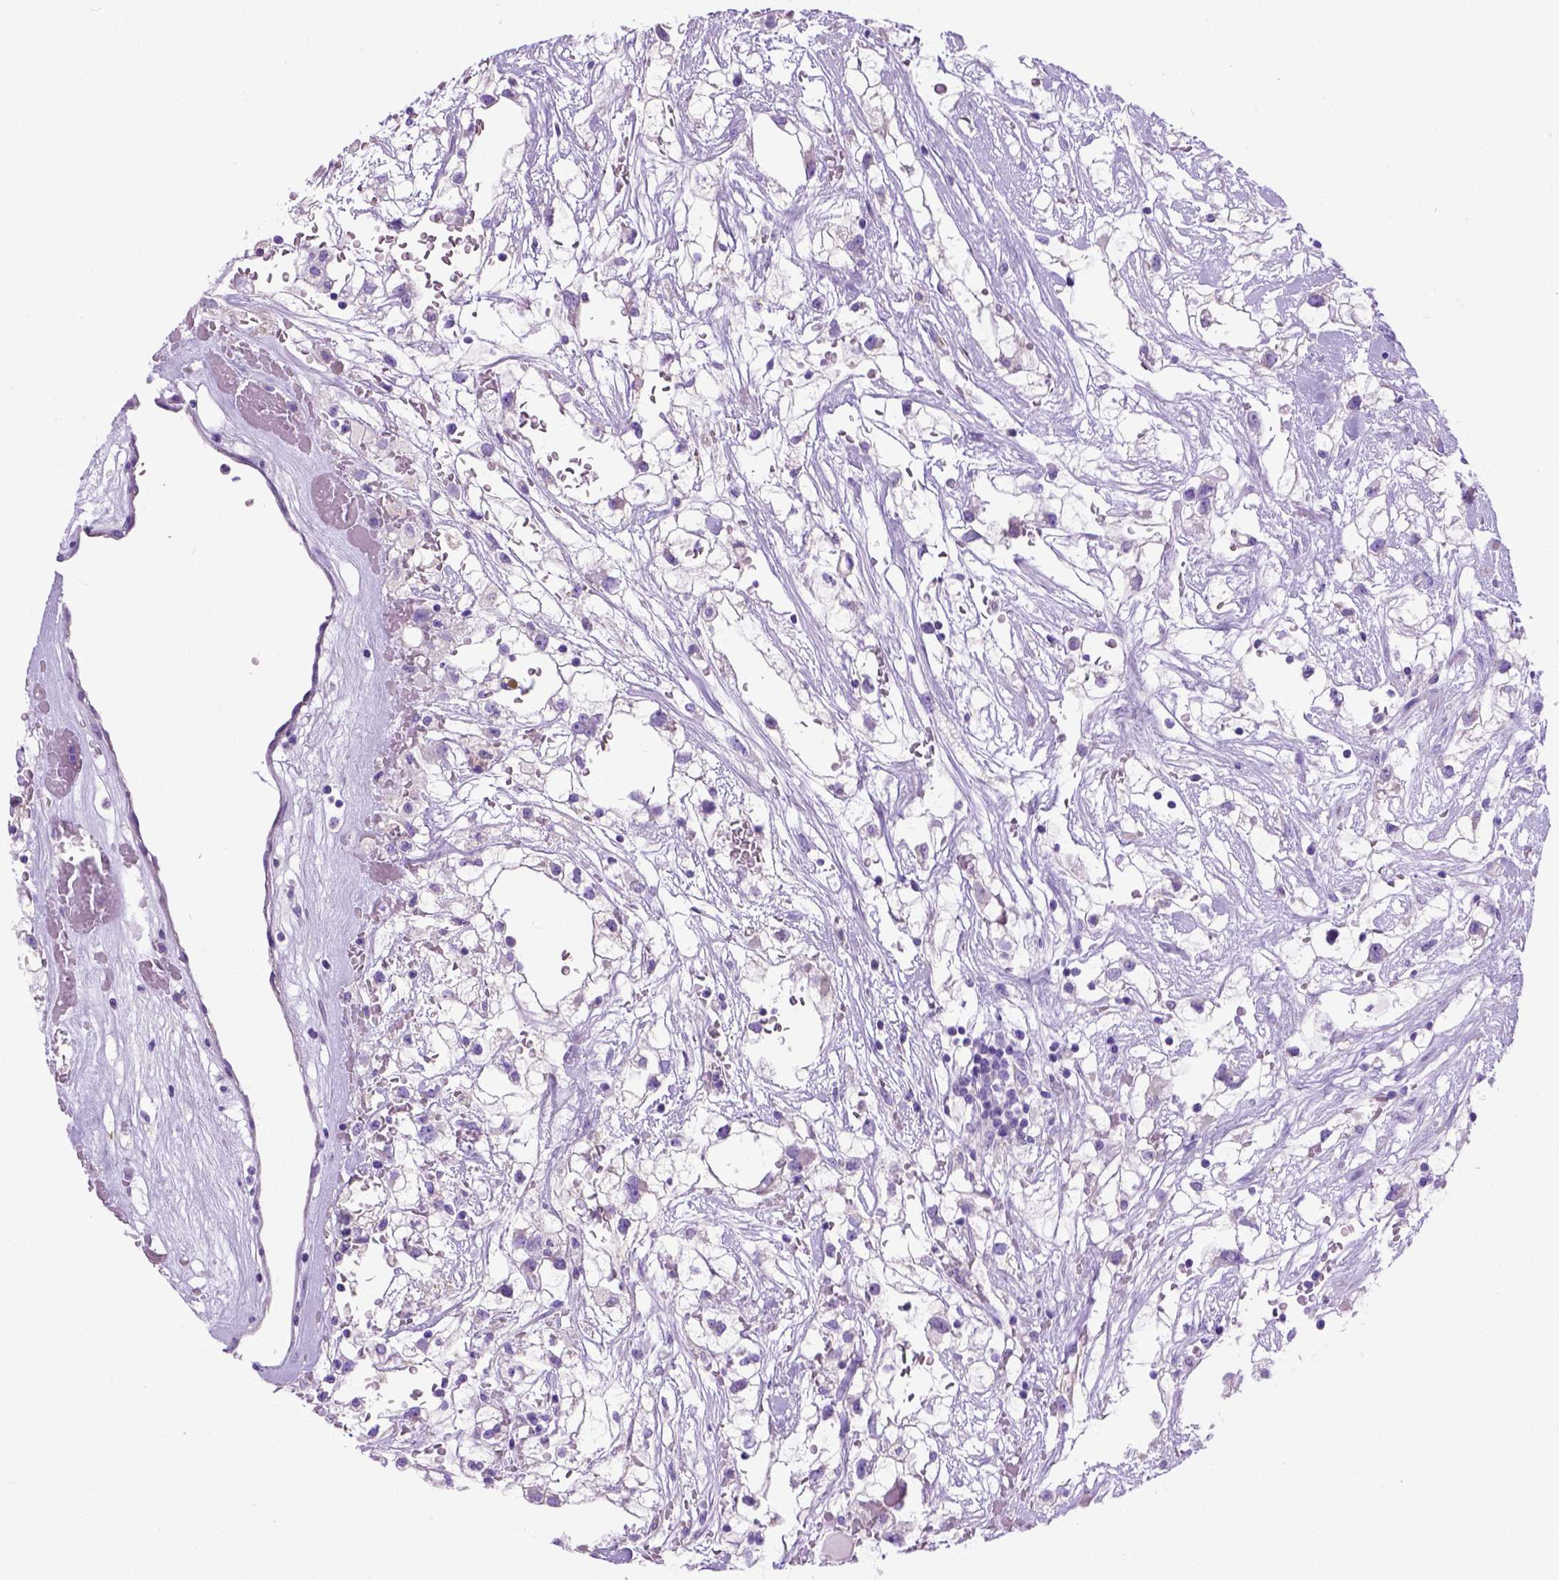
{"staining": {"intensity": "negative", "quantity": "none", "location": "none"}, "tissue": "renal cancer", "cell_type": "Tumor cells", "image_type": "cancer", "snomed": [{"axis": "morphology", "description": "Adenocarcinoma, NOS"}, {"axis": "topography", "description": "Kidney"}], "caption": "Tumor cells show no significant protein staining in renal cancer.", "gene": "ODAD3", "patient": {"sex": "male", "age": 59}}